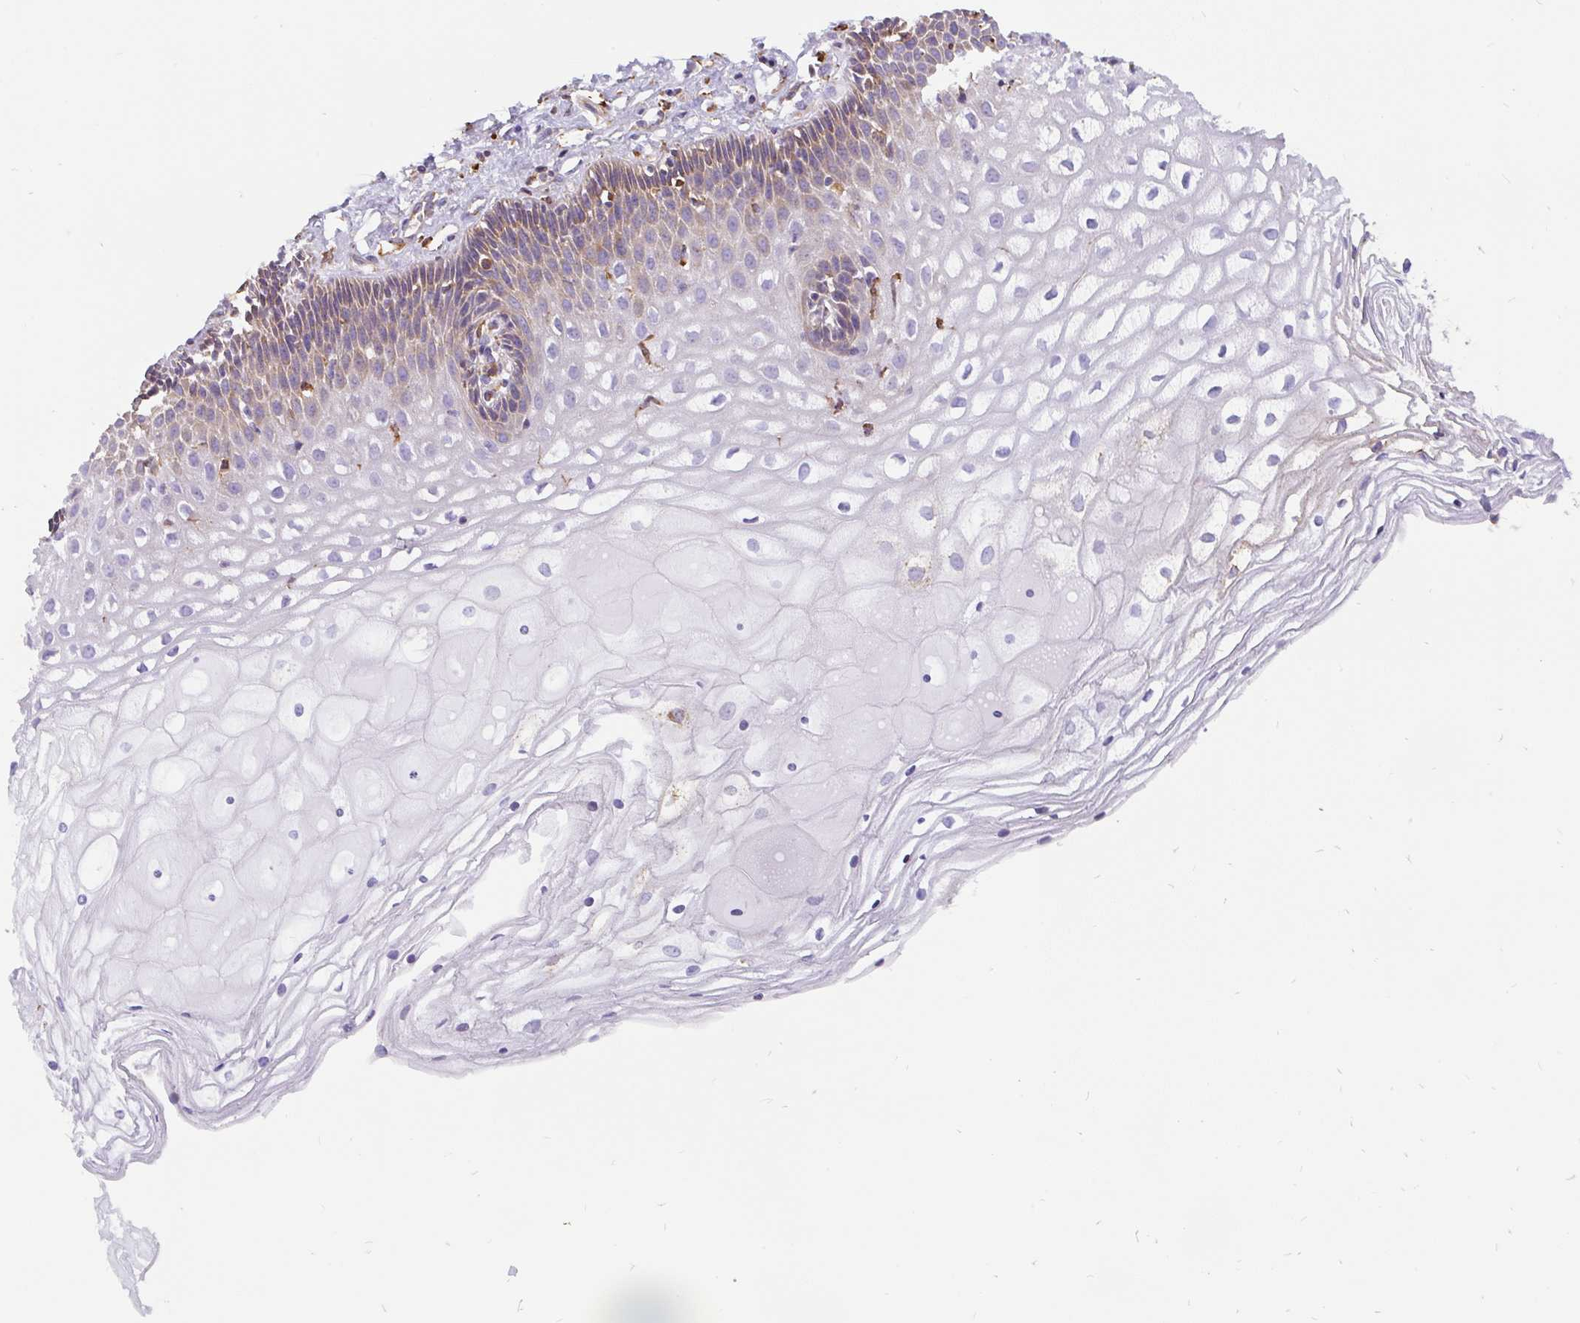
{"staining": {"intensity": "moderate", "quantity": ">75%", "location": "cytoplasmic/membranous"}, "tissue": "cervix", "cell_type": "Glandular cells", "image_type": "normal", "snomed": [{"axis": "morphology", "description": "Normal tissue, NOS"}, {"axis": "topography", "description": "Cervix"}], "caption": "Brown immunohistochemical staining in unremarkable human cervix displays moderate cytoplasmic/membranous expression in approximately >75% of glandular cells.", "gene": "EML5", "patient": {"sex": "female", "age": 36}}